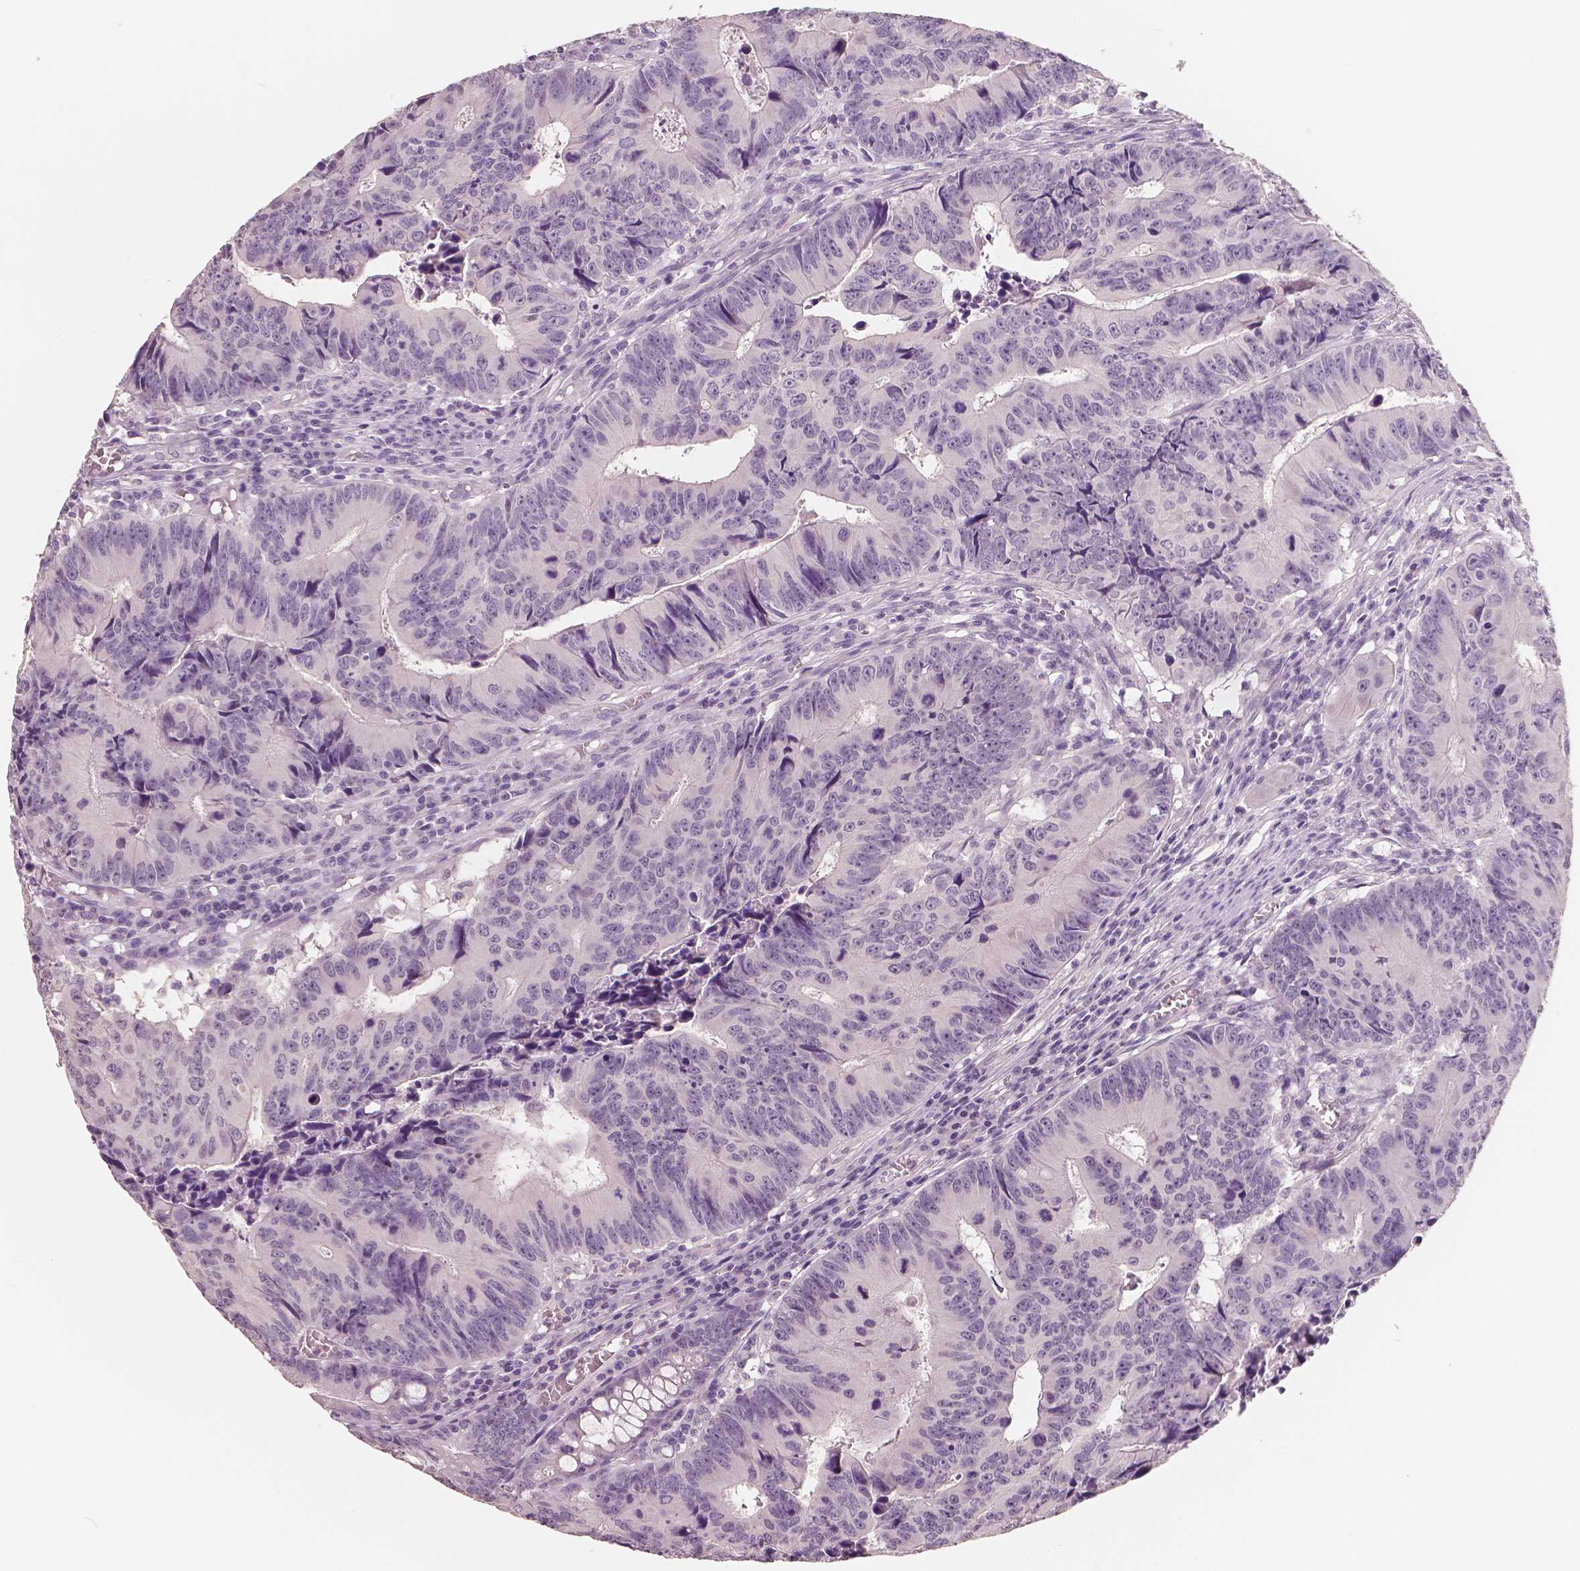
{"staining": {"intensity": "negative", "quantity": "none", "location": "none"}, "tissue": "colorectal cancer", "cell_type": "Tumor cells", "image_type": "cancer", "snomed": [{"axis": "morphology", "description": "Adenocarcinoma, NOS"}, {"axis": "topography", "description": "Colon"}], "caption": "This is an IHC image of colorectal cancer (adenocarcinoma). There is no expression in tumor cells.", "gene": "NECAB1", "patient": {"sex": "female", "age": 87}}